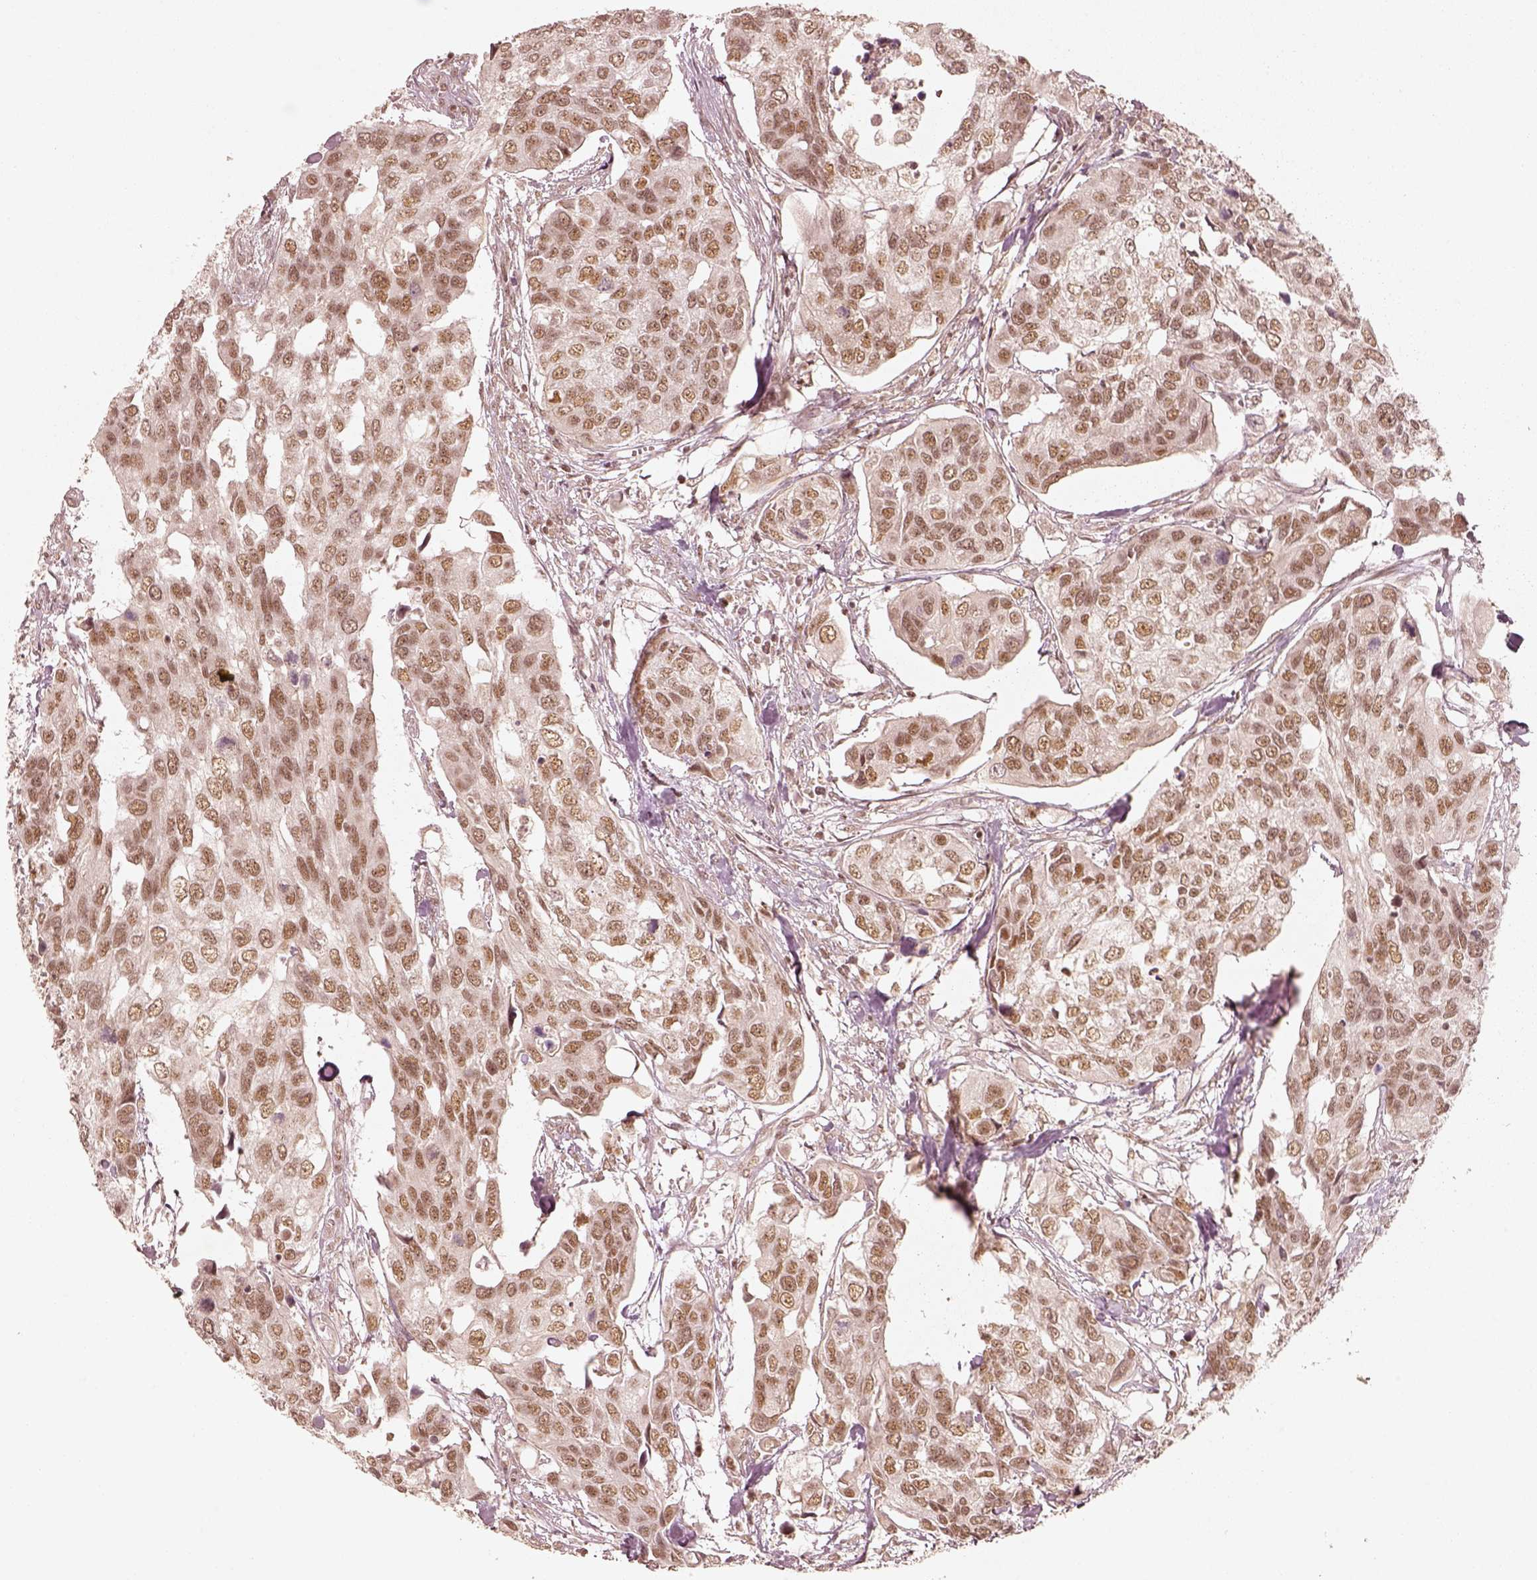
{"staining": {"intensity": "moderate", "quantity": ">75%", "location": "nuclear"}, "tissue": "urothelial cancer", "cell_type": "Tumor cells", "image_type": "cancer", "snomed": [{"axis": "morphology", "description": "Urothelial carcinoma, High grade"}, {"axis": "topography", "description": "Urinary bladder"}], "caption": "High-grade urothelial carcinoma stained for a protein exhibits moderate nuclear positivity in tumor cells. The protein of interest is shown in brown color, while the nuclei are stained blue.", "gene": "GMEB2", "patient": {"sex": "male", "age": 60}}